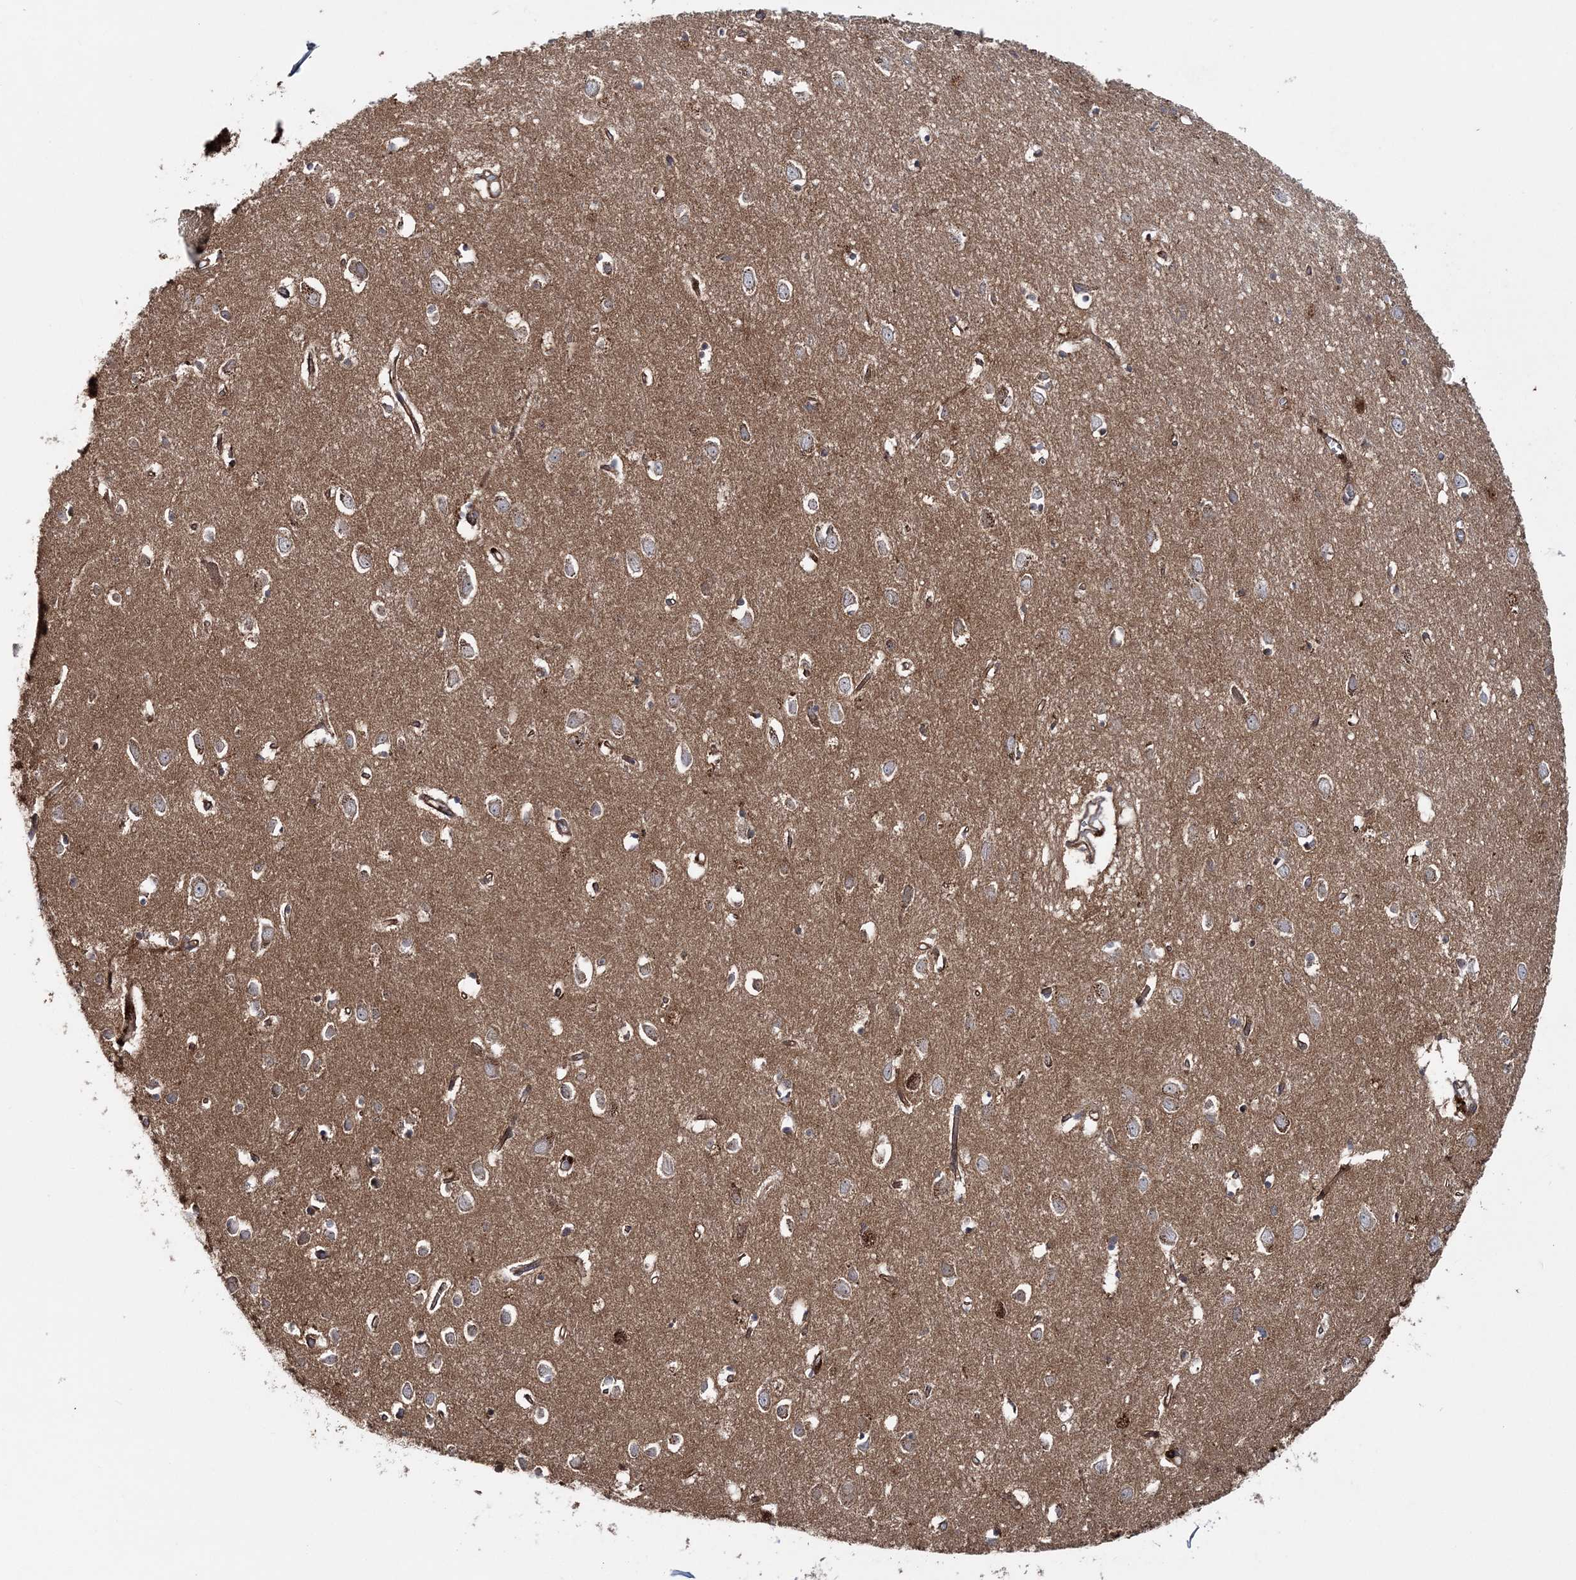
{"staining": {"intensity": "moderate", "quantity": ">75%", "location": "cytoplasmic/membranous"}, "tissue": "cerebral cortex", "cell_type": "Endothelial cells", "image_type": "normal", "snomed": [{"axis": "morphology", "description": "Normal tissue, NOS"}, {"axis": "topography", "description": "Cerebral cortex"}], "caption": "Normal cerebral cortex shows moderate cytoplasmic/membranous positivity in about >75% of endothelial cells.", "gene": "MOCS2", "patient": {"sex": "female", "age": 64}}